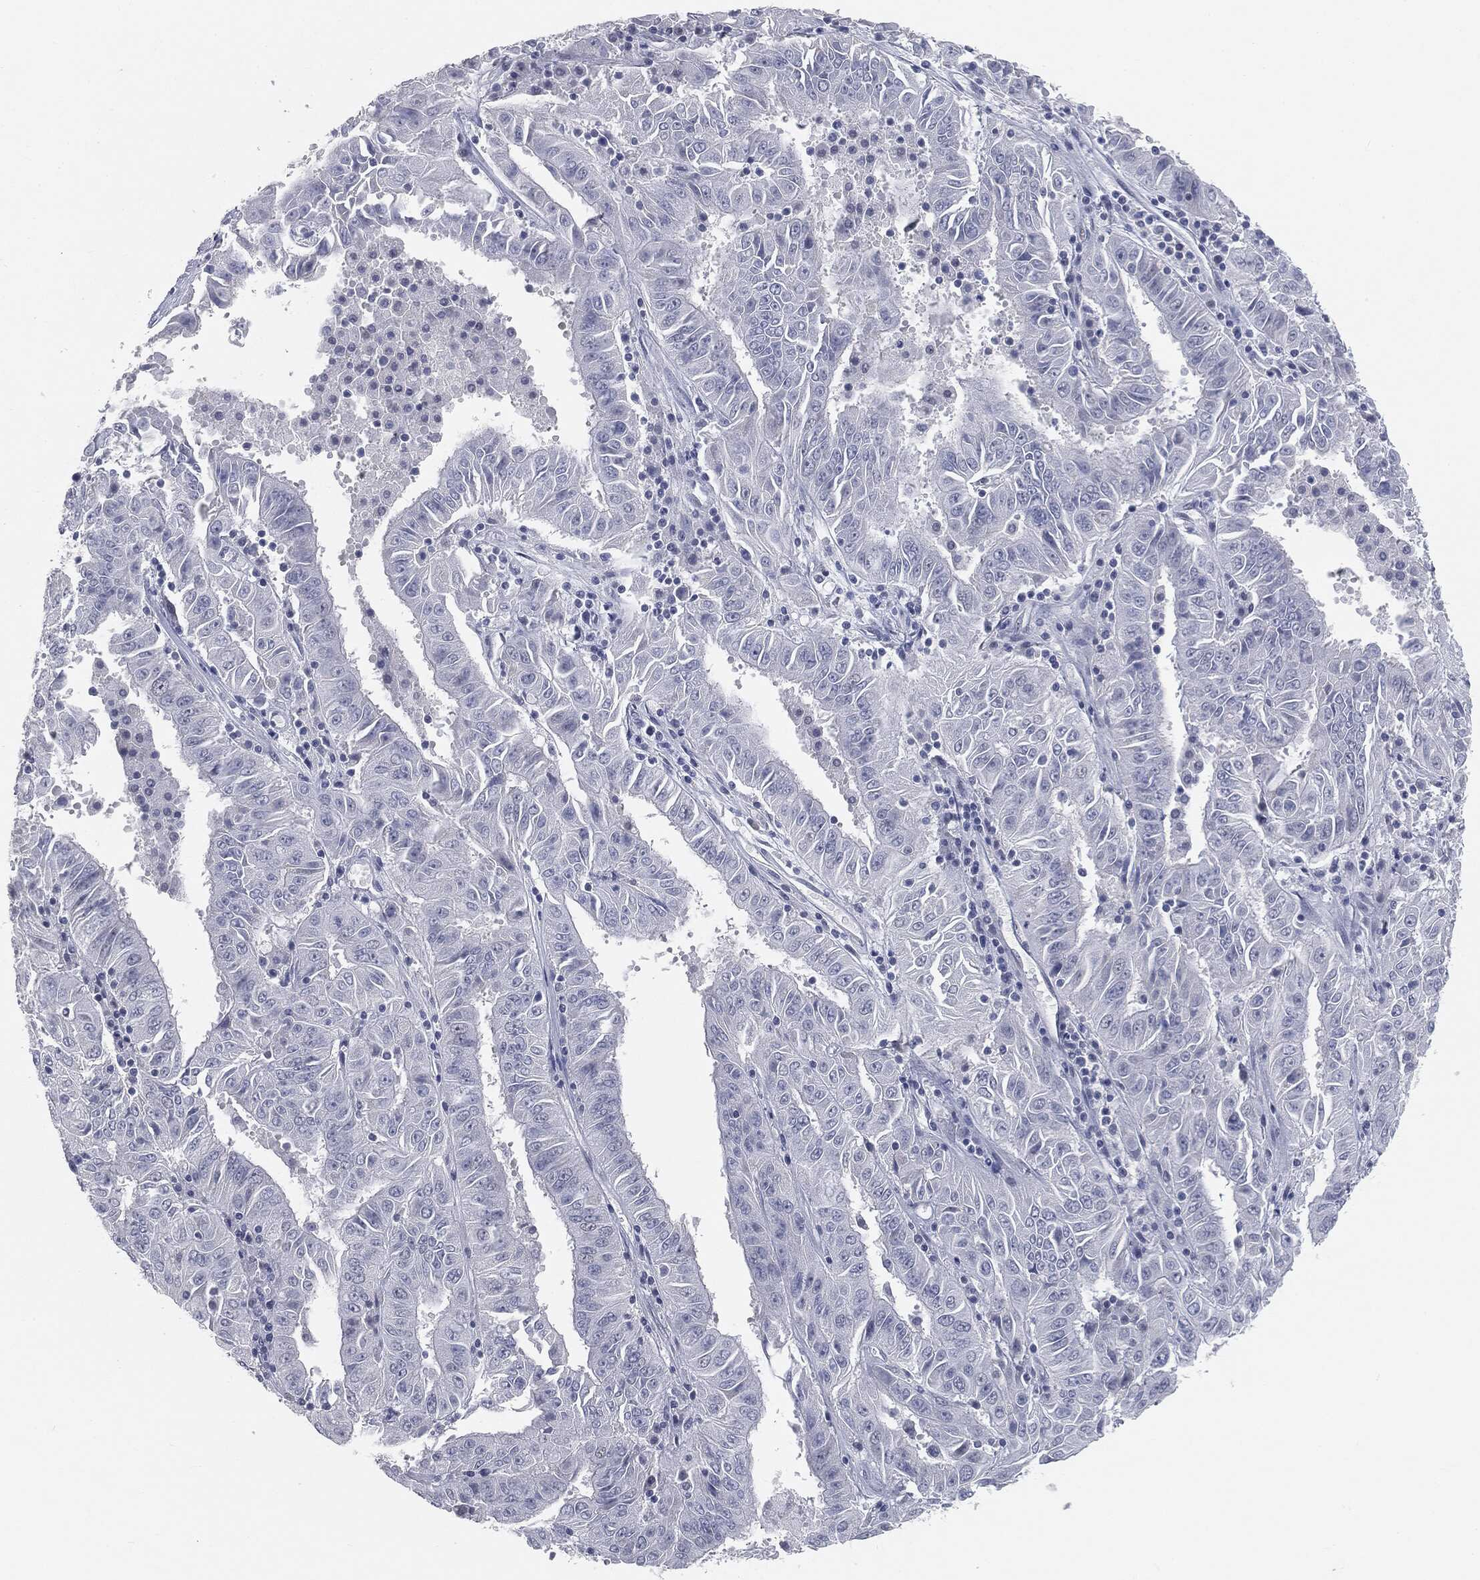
{"staining": {"intensity": "negative", "quantity": "none", "location": "none"}, "tissue": "pancreatic cancer", "cell_type": "Tumor cells", "image_type": "cancer", "snomed": [{"axis": "morphology", "description": "Adenocarcinoma, NOS"}, {"axis": "topography", "description": "Pancreas"}], "caption": "Immunohistochemical staining of pancreatic cancer reveals no significant expression in tumor cells.", "gene": "PRAME", "patient": {"sex": "male", "age": 63}}